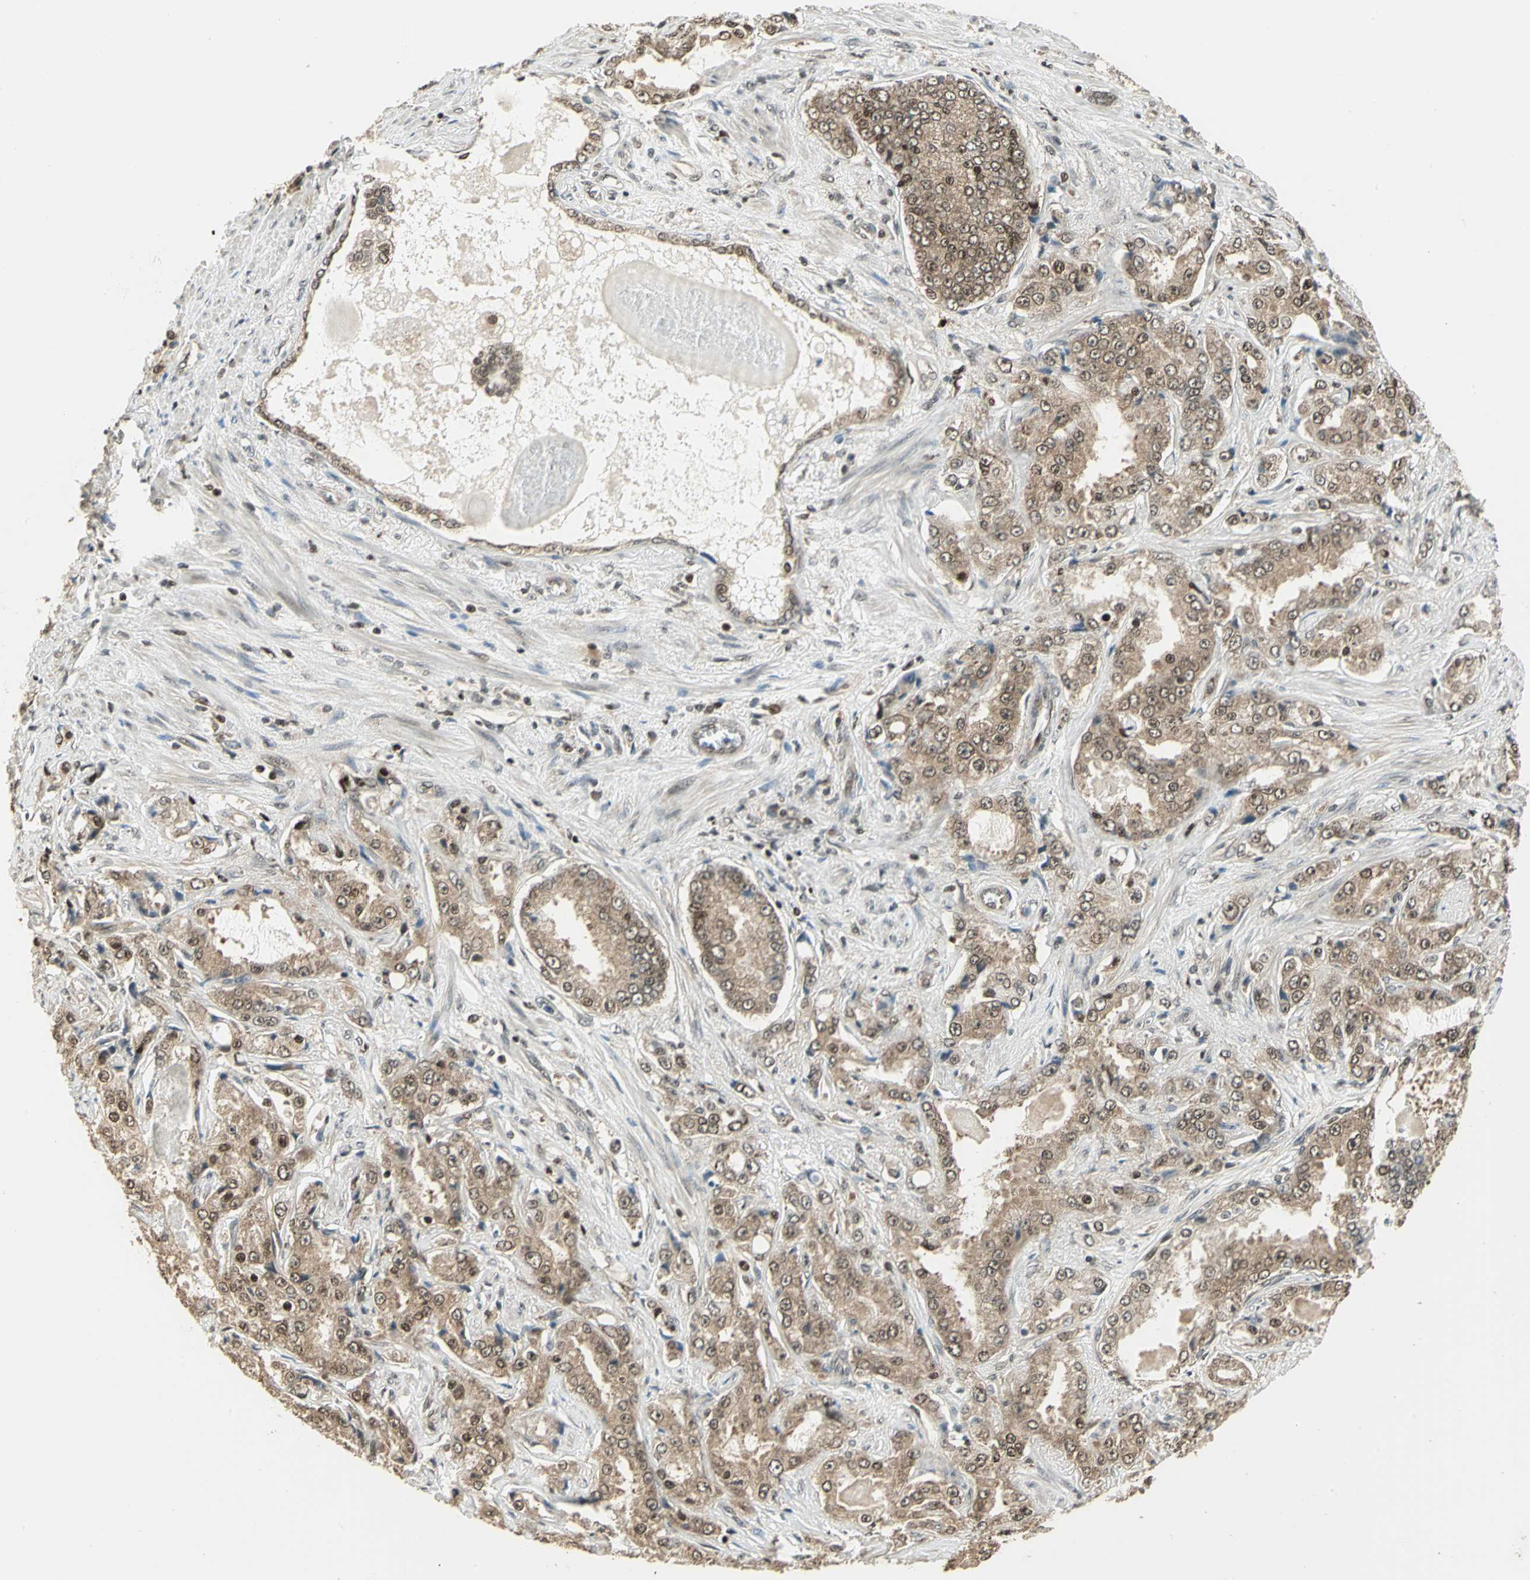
{"staining": {"intensity": "weak", "quantity": ">75%", "location": "cytoplasmic/membranous,nuclear"}, "tissue": "prostate cancer", "cell_type": "Tumor cells", "image_type": "cancer", "snomed": [{"axis": "morphology", "description": "Adenocarcinoma, High grade"}, {"axis": "topography", "description": "Prostate"}], "caption": "Immunohistochemistry image of prostate cancer stained for a protein (brown), which shows low levels of weak cytoplasmic/membranous and nuclear positivity in approximately >75% of tumor cells.", "gene": "PSMC3", "patient": {"sex": "male", "age": 73}}